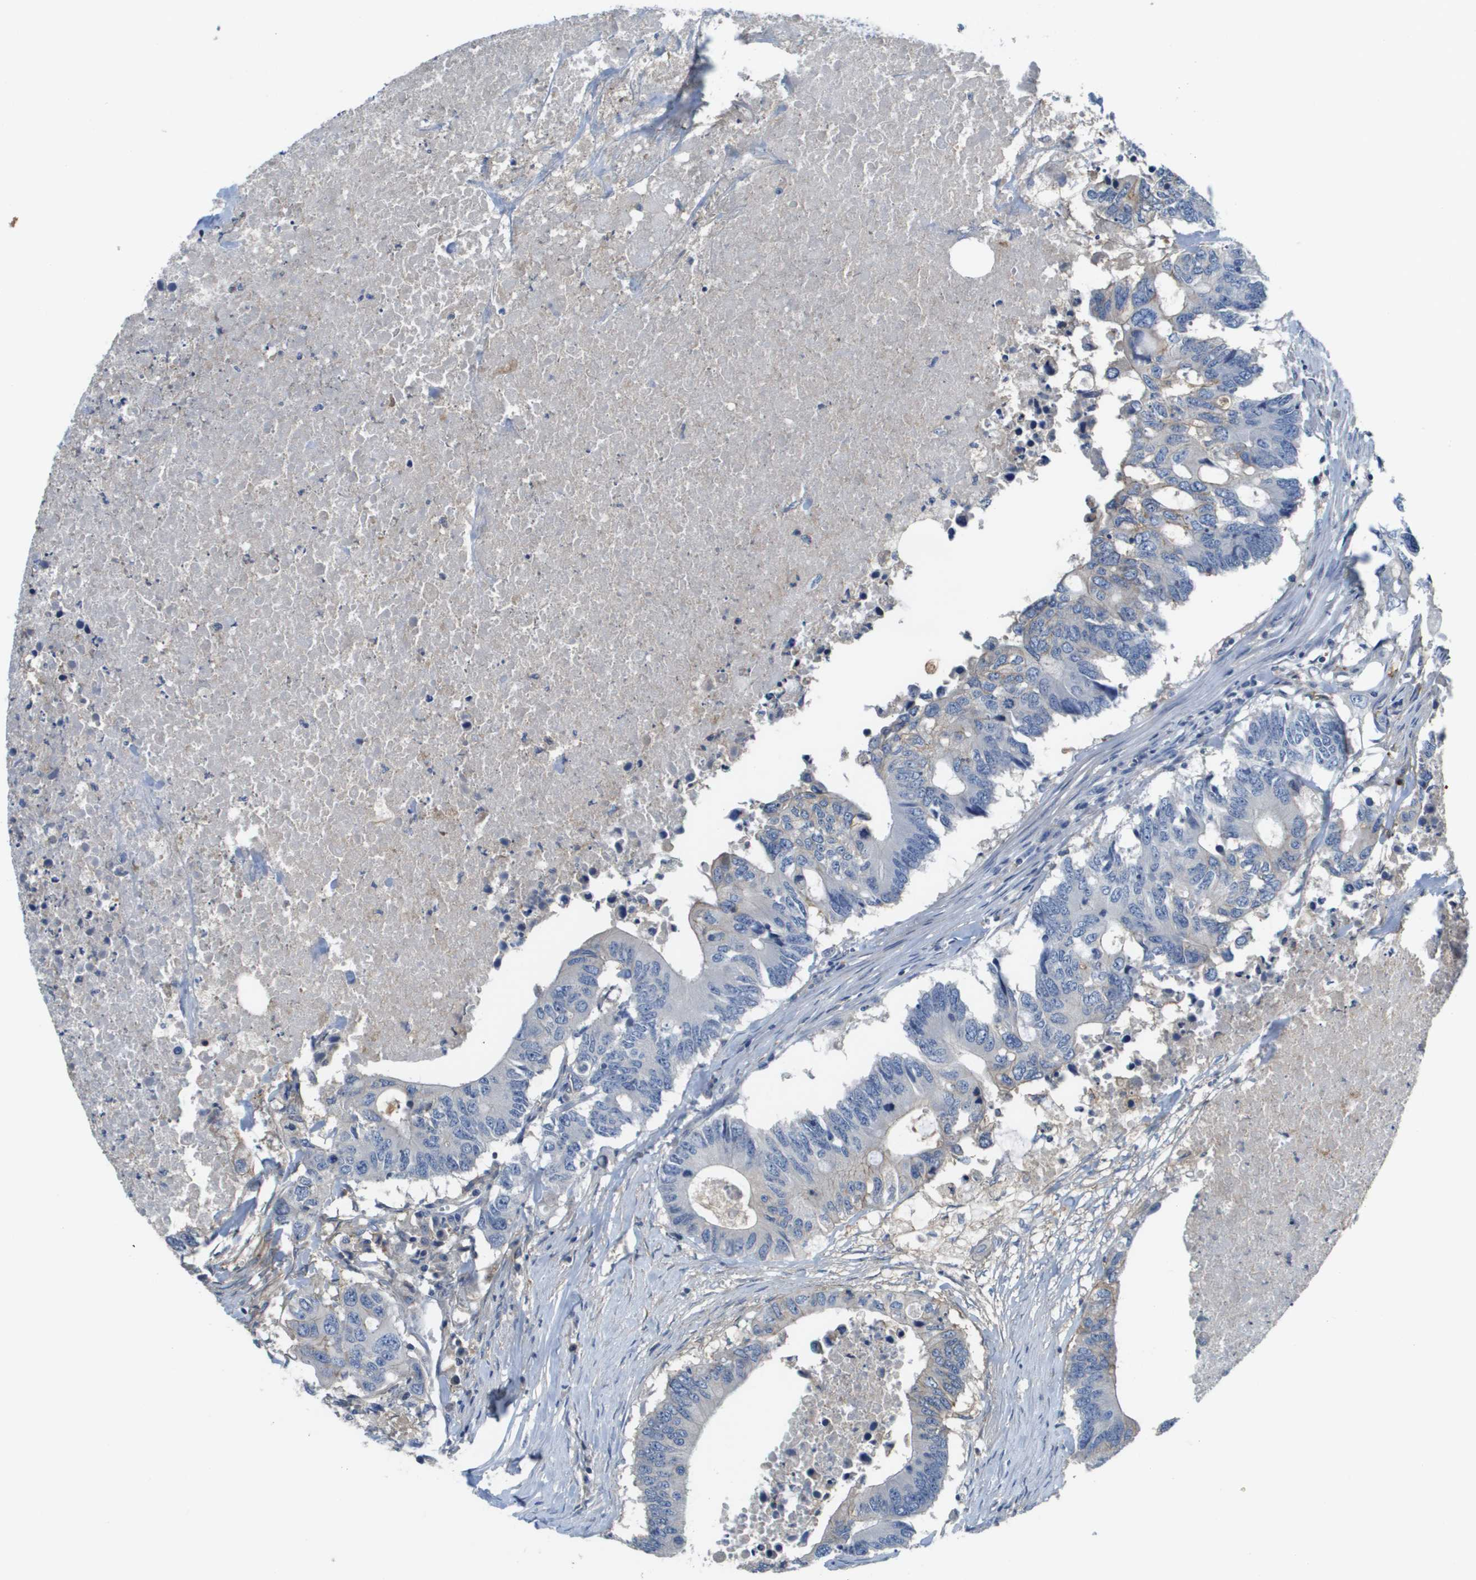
{"staining": {"intensity": "negative", "quantity": "none", "location": "none"}, "tissue": "colorectal cancer", "cell_type": "Tumor cells", "image_type": "cancer", "snomed": [{"axis": "morphology", "description": "Adenocarcinoma, NOS"}, {"axis": "topography", "description": "Colon"}], "caption": "Immunohistochemistry histopathology image of human colorectal adenocarcinoma stained for a protein (brown), which demonstrates no expression in tumor cells.", "gene": "SLC16A3", "patient": {"sex": "male", "age": 71}}